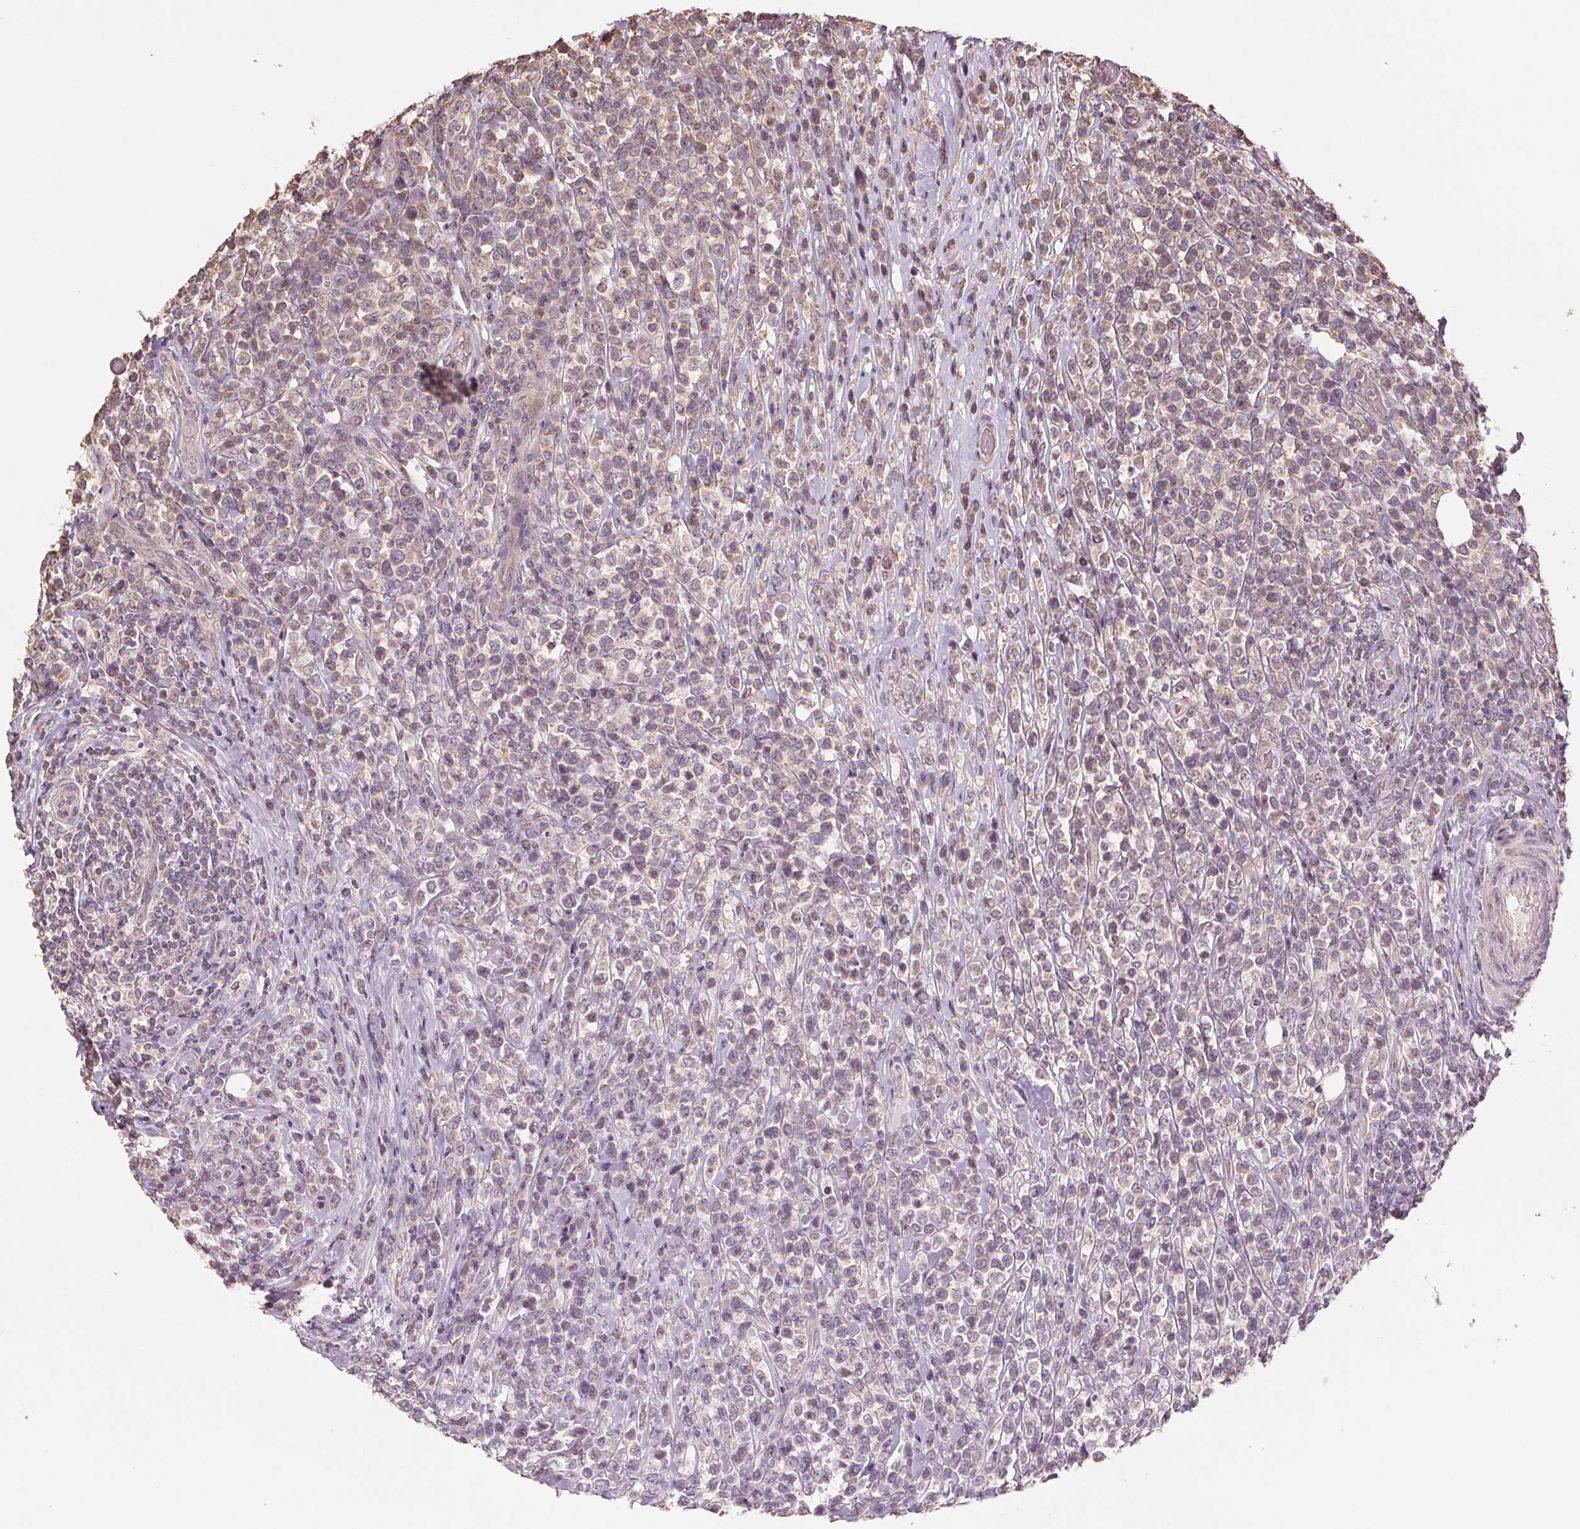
{"staining": {"intensity": "weak", "quantity": "25%-75%", "location": "cytoplasmic/membranous"}, "tissue": "lymphoma", "cell_type": "Tumor cells", "image_type": "cancer", "snomed": [{"axis": "morphology", "description": "Malignant lymphoma, non-Hodgkin's type, High grade"}, {"axis": "topography", "description": "Soft tissue"}], "caption": "Immunohistochemical staining of high-grade malignant lymphoma, non-Hodgkin's type exhibits weak cytoplasmic/membranous protein staining in about 25%-75% of tumor cells.", "gene": "COX14", "patient": {"sex": "female", "age": 56}}